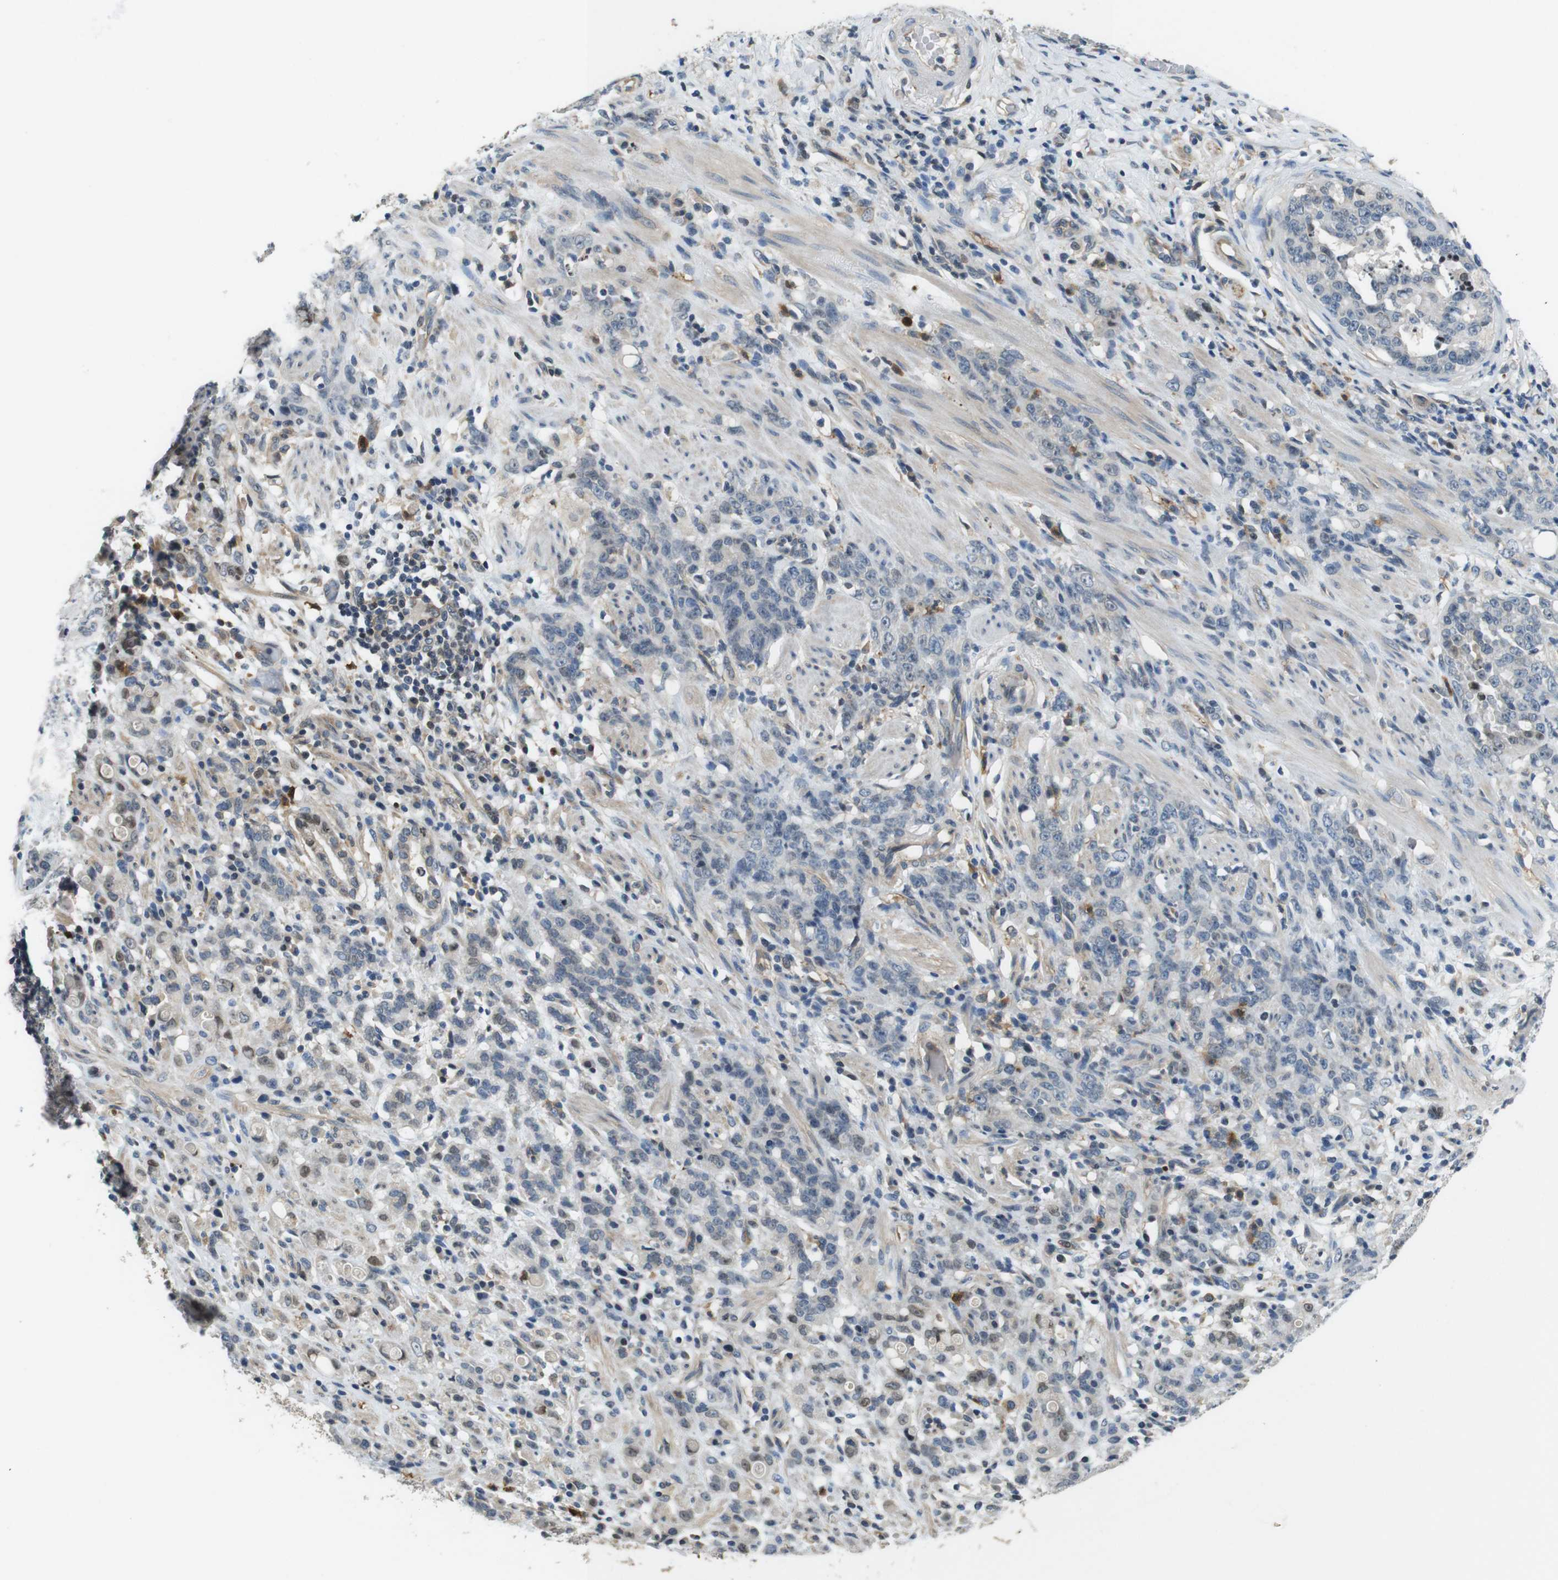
{"staining": {"intensity": "negative", "quantity": "none", "location": "none"}, "tissue": "stomach cancer", "cell_type": "Tumor cells", "image_type": "cancer", "snomed": [{"axis": "morphology", "description": "Adenocarcinoma, NOS"}, {"axis": "topography", "description": "Stomach, lower"}], "caption": "This is an IHC image of human stomach cancer (adenocarcinoma). There is no staining in tumor cells.", "gene": "PCDH10", "patient": {"sex": "male", "age": 88}}